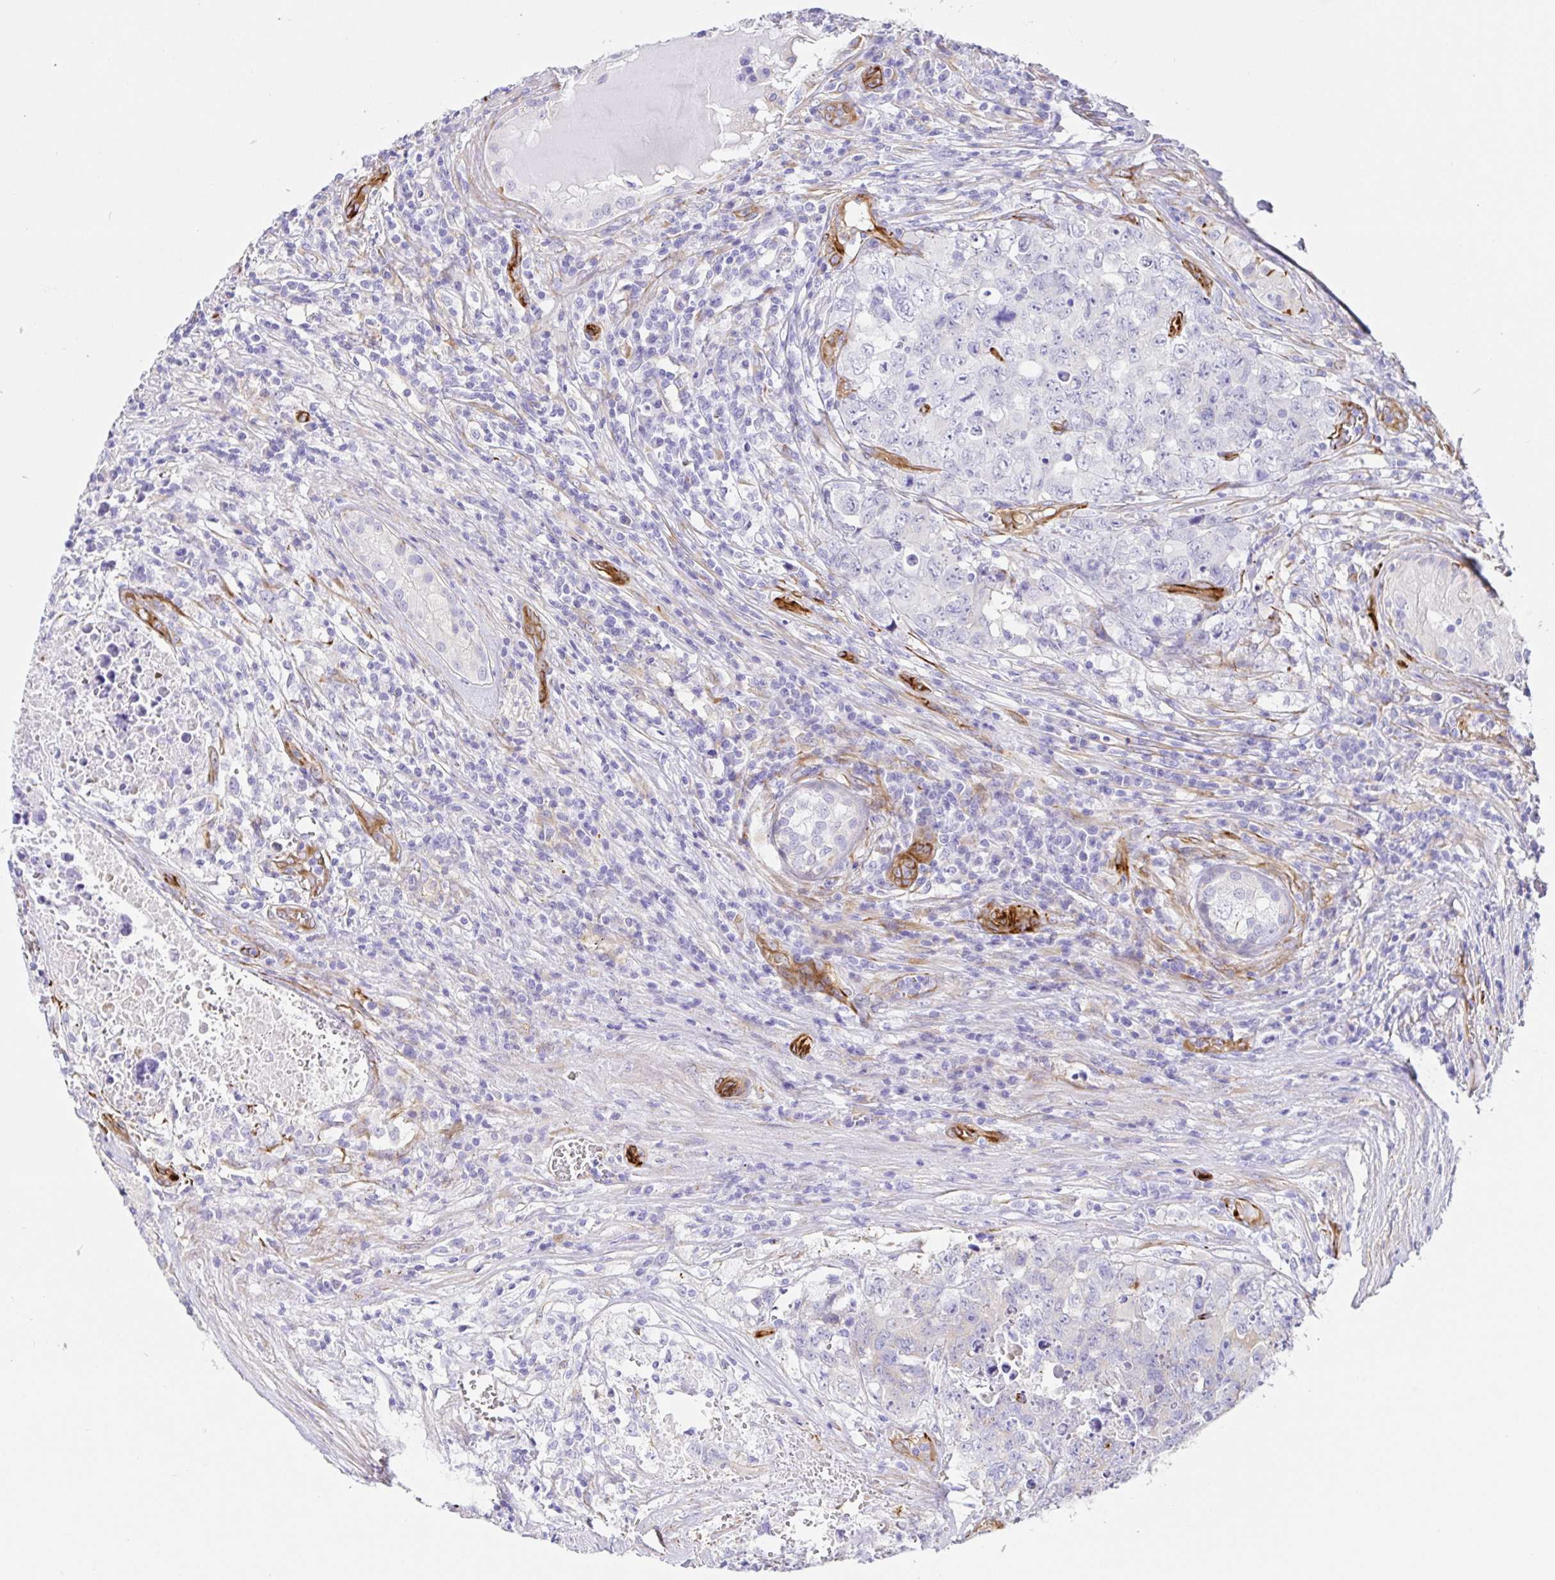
{"staining": {"intensity": "negative", "quantity": "none", "location": "none"}, "tissue": "testis cancer", "cell_type": "Tumor cells", "image_type": "cancer", "snomed": [{"axis": "morphology", "description": "Carcinoma, Embryonal, NOS"}, {"axis": "topography", "description": "Testis"}], "caption": "Tumor cells show no significant staining in testis cancer.", "gene": "DOCK1", "patient": {"sex": "male", "age": 24}}